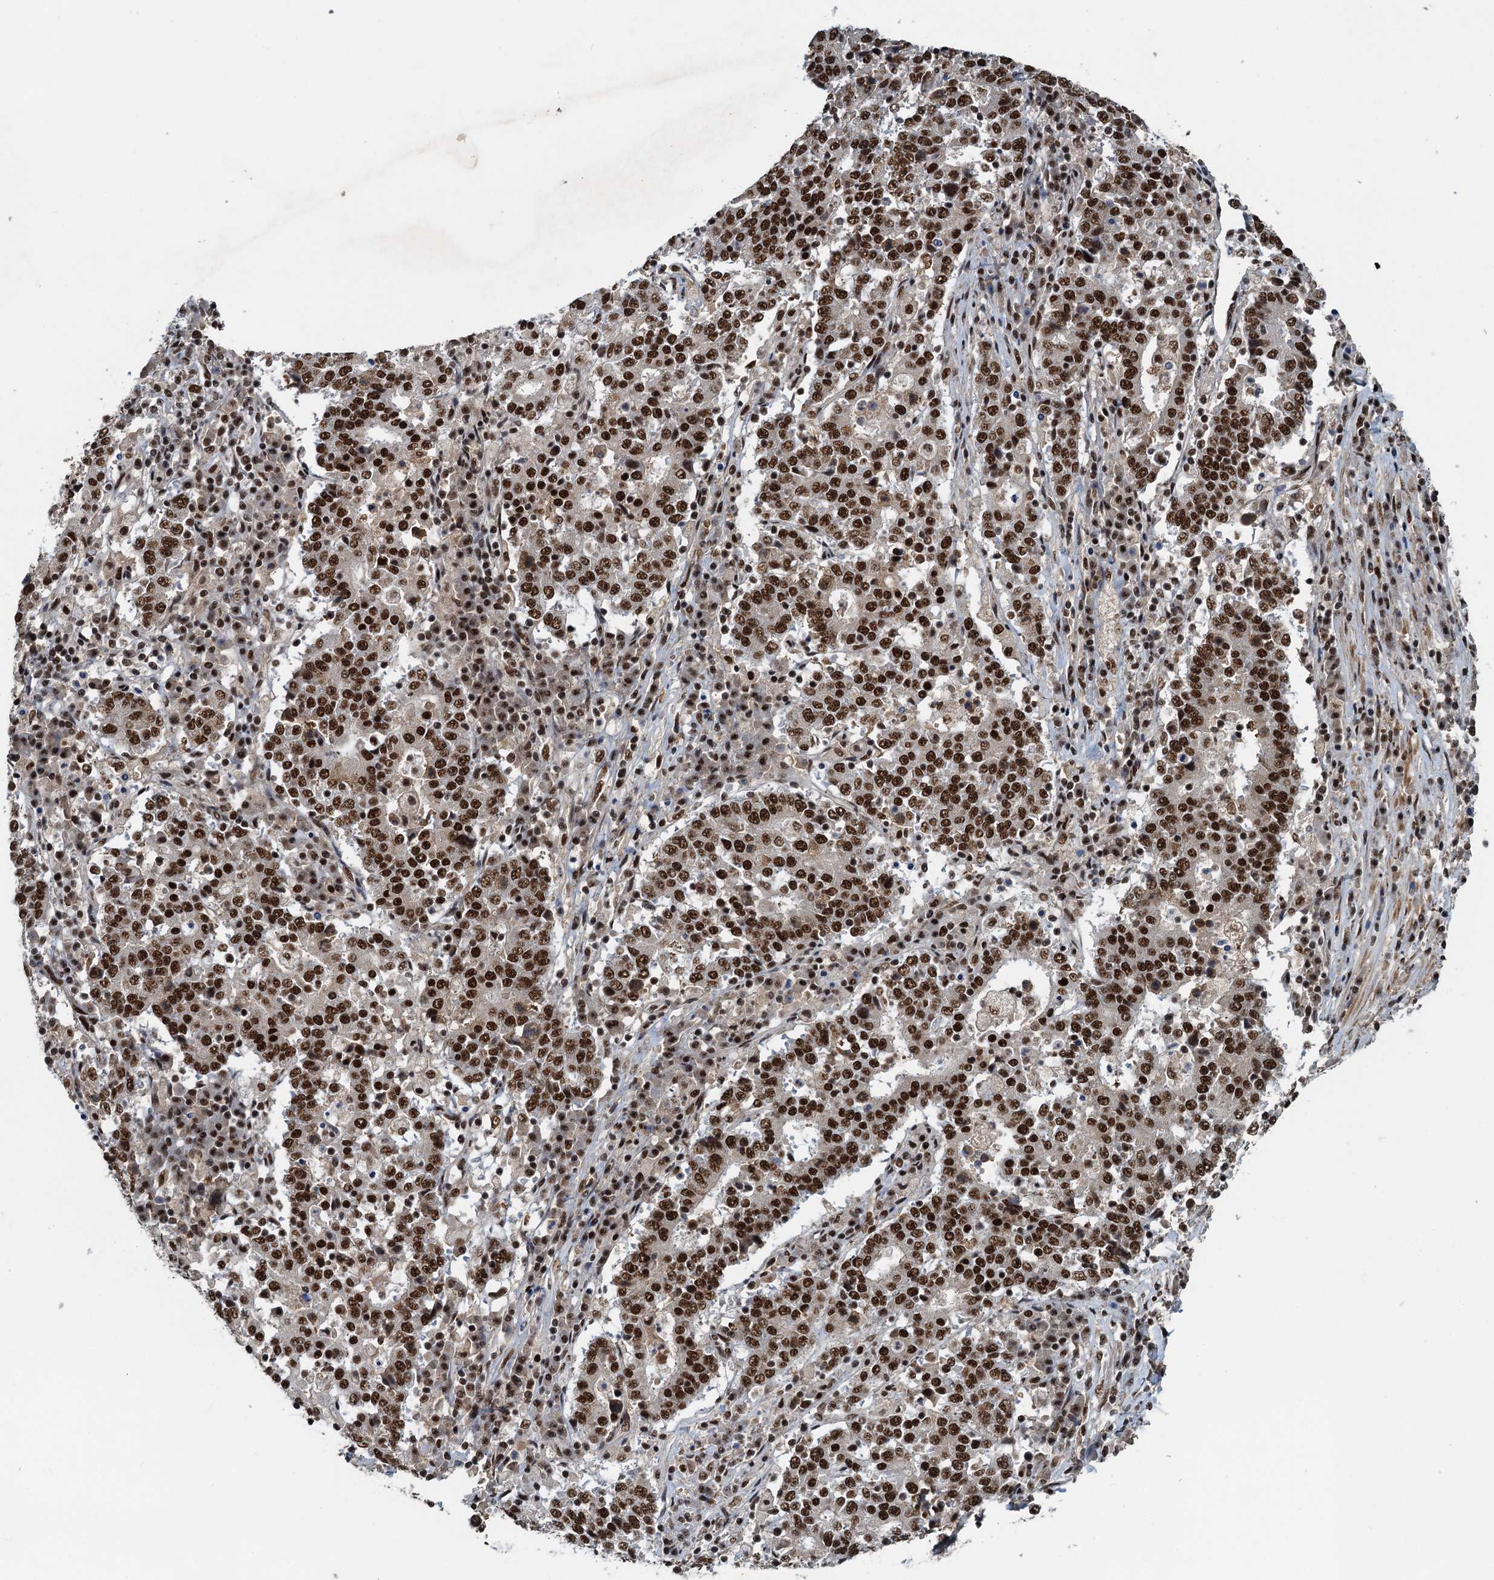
{"staining": {"intensity": "moderate", "quantity": ">75%", "location": "nuclear"}, "tissue": "stomach cancer", "cell_type": "Tumor cells", "image_type": "cancer", "snomed": [{"axis": "morphology", "description": "Adenocarcinoma, NOS"}, {"axis": "topography", "description": "Stomach"}], "caption": "Stomach cancer (adenocarcinoma) stained with a protein marker shows moderate staining in tumor cells.", "gene": "ZC3H18", "patient": {"sex": "male", "age": 59}}